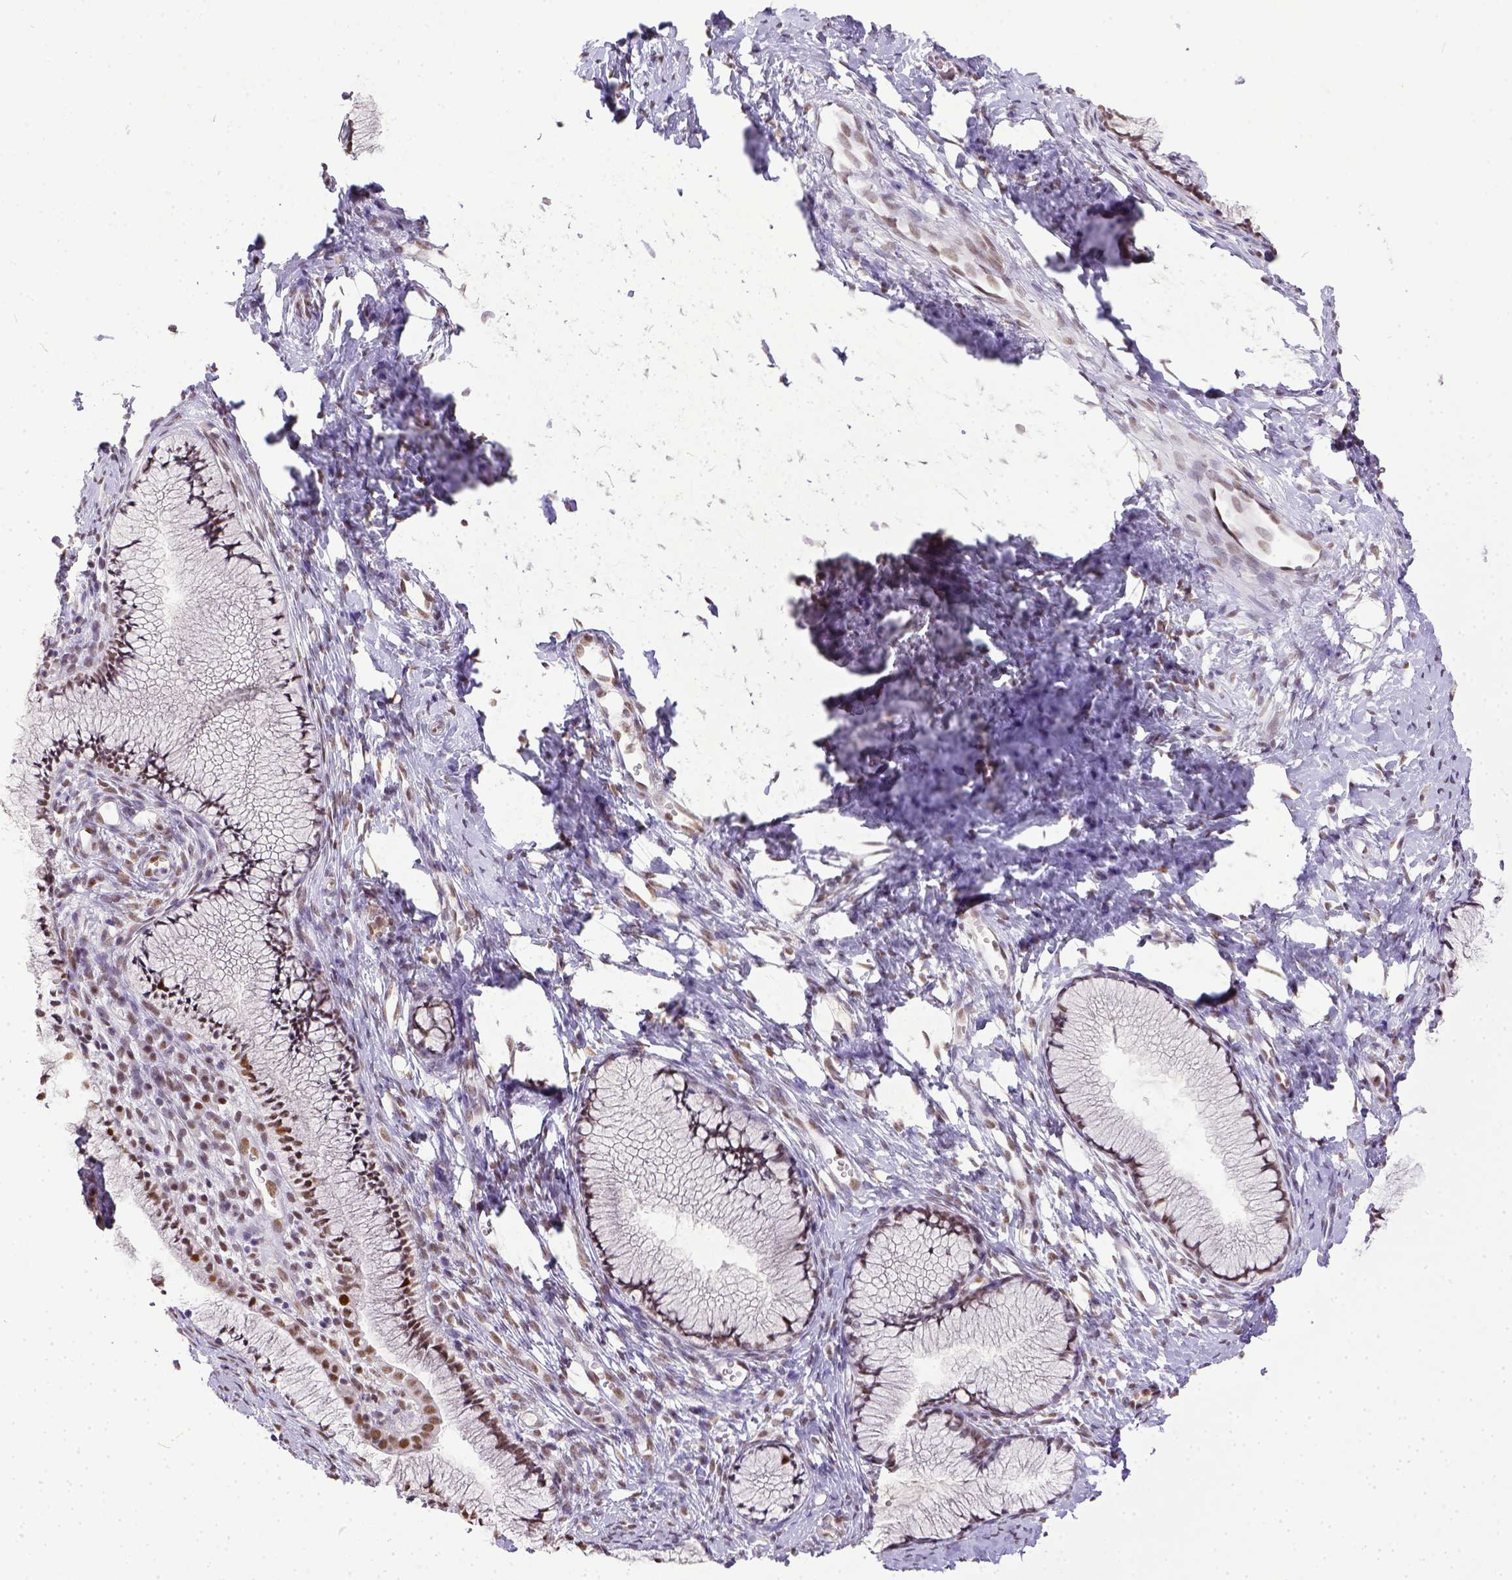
{"staining": {"intensity": "strong", "quantity": ">75%", "location": "nuclear"}, "tissue": "cervix", "cell_type": "Glandular cells", "image_type": "normal", "snomed": [{"axis": "morphology", "description": "Normal tissue, NOS"}, {"axis": "topography", "description": "Cervix"}], "caption": "Immunohistochemistry photomicrograph of normal human cervix stained for a protein (brown), which displays high levels of strong nuclear staining in approximately >75% of glandular cells.", "gene": "ERCC1", "patient": {"sex": "female", "age": 40}}